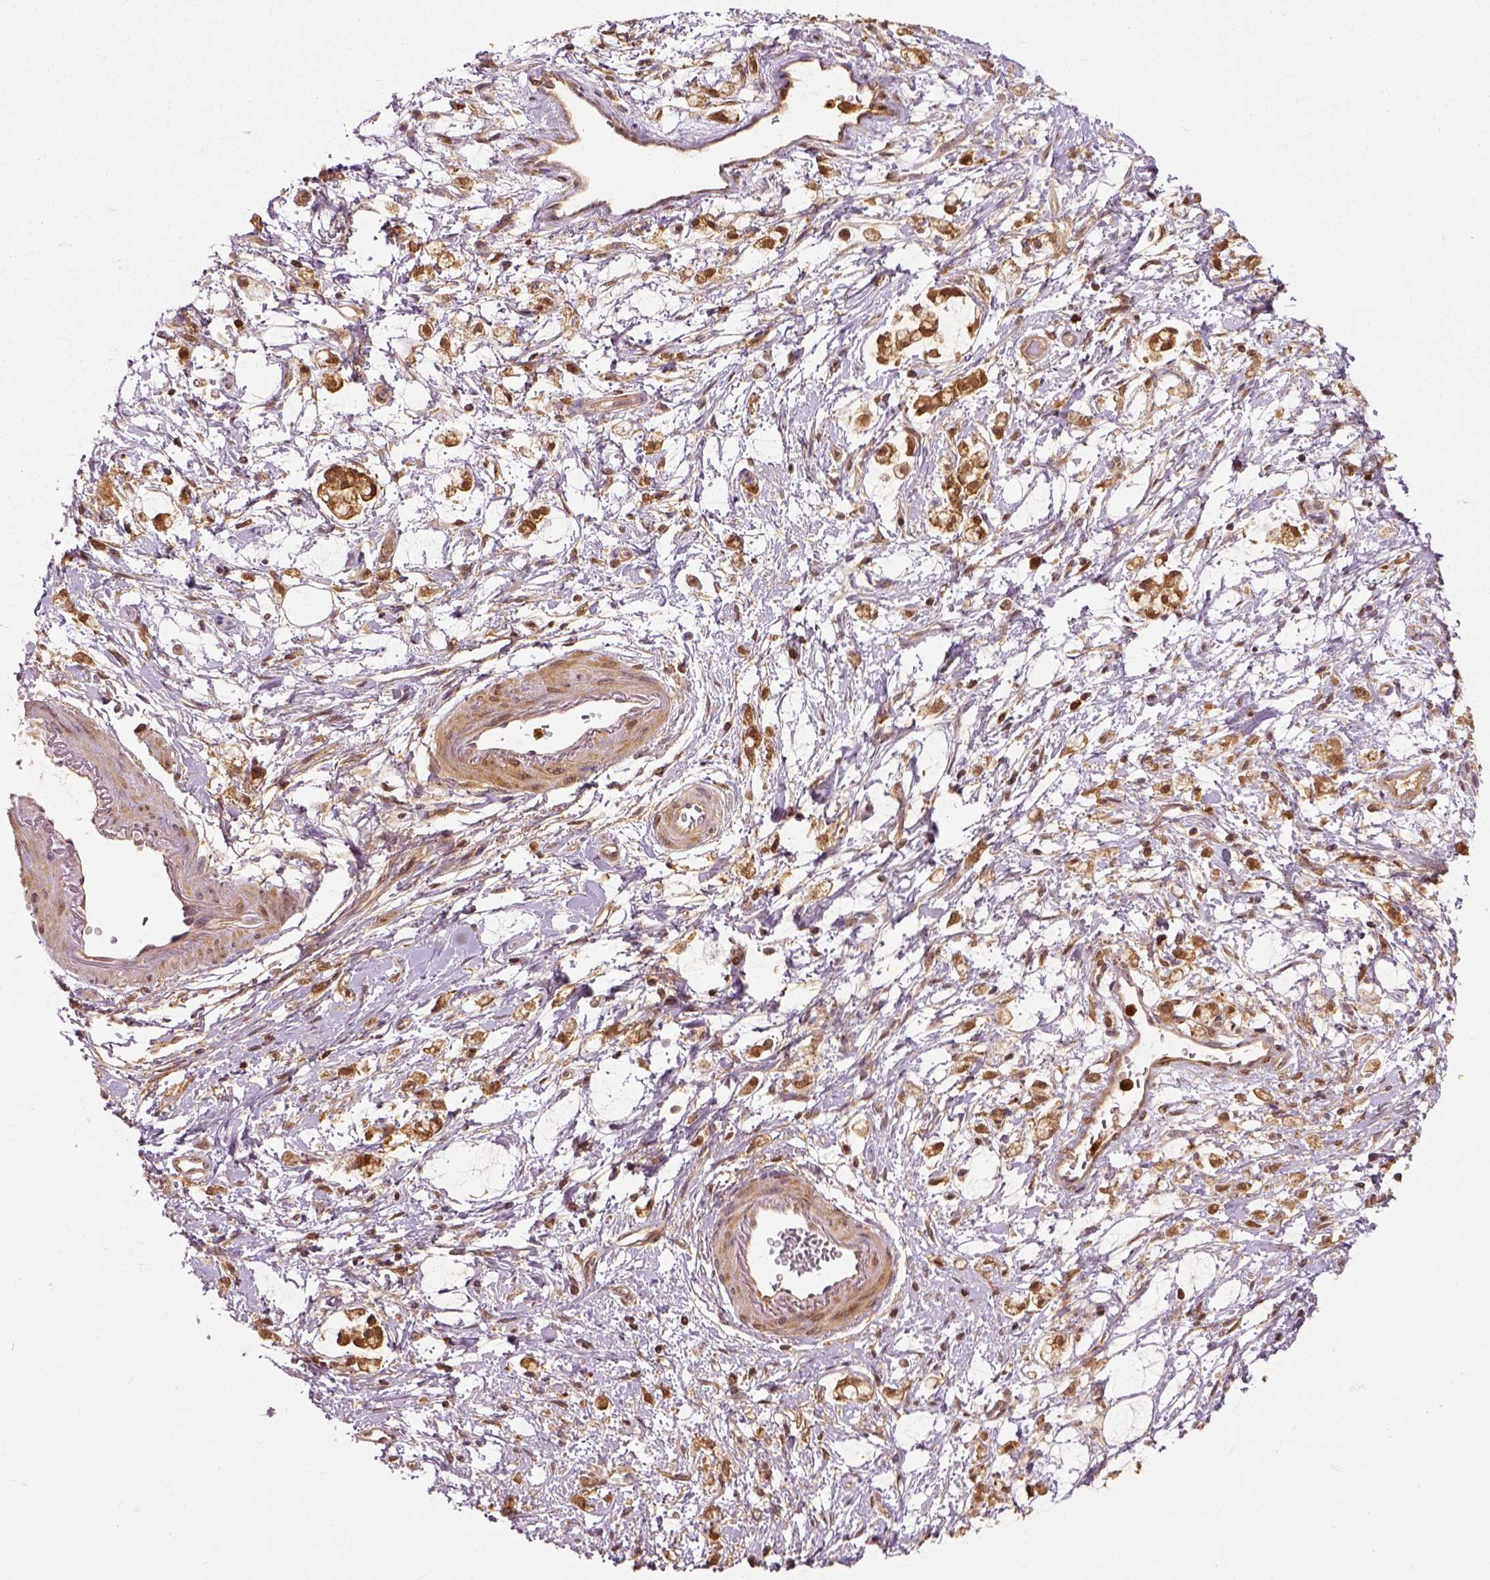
{"staining": {"intensity": "moderate", "quantity": ">75%", "location": "cytoplasmic/membranous"}, "tissue": "stomach cancer", "cell_type": "Tumor cells", "image_type": "cancer", "snomed": [{"axis": "morphology", "description": "Adenocarcinoma, NOS"}, {"axis": "topography", "description": "Stomach"}], "caption": "Protein staining by IHC demonstrates moderate cytoplasmic/membranous positivity in about >75% of tumor cells in stomach cancer (adenocarcinoma).", "gene": "GPI", "patient": {"sex": "female", "age": 60}}